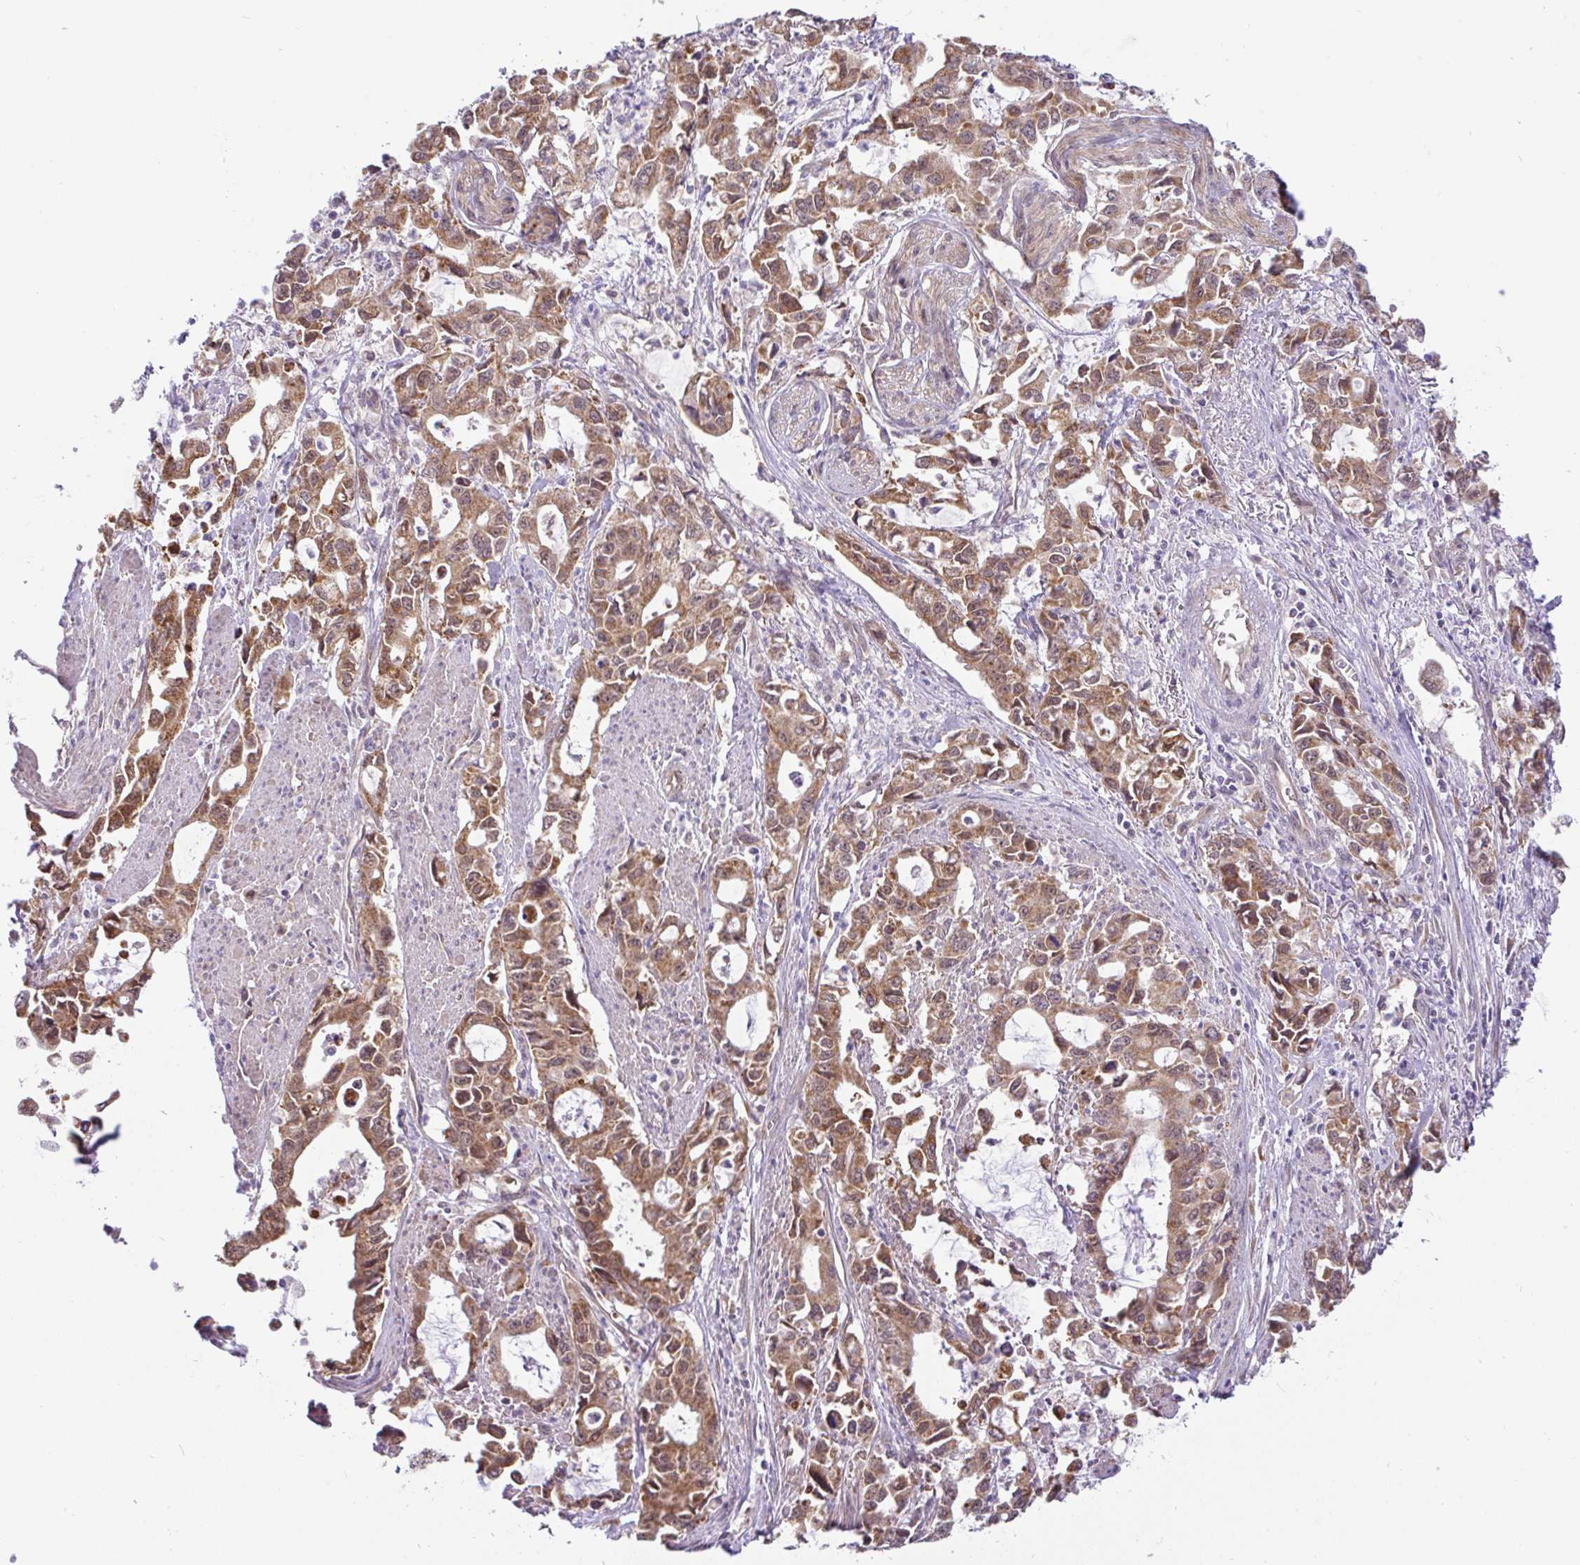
{"staining": {"intensity": "moderate", "quantity": ">75%", "location": "cytoplasmic/membranous"}, "tissue": "stomach cancer", "cell_type": "Tumor cells", "image_type": "cancer", "snomed": [{"axis": "morphology", "description": "Adenocarcinoma, NOS"}, {"axis": "topography", "description": "Stomach, upper"}], "caption": "The image shows staining of stomach adenocarcinoma, revealing moderate cytoplasmic/membranous protein positivity (brown color) within tumor cells. (DAB IHC with brightfield microscopy, high magnification).", "gene": "DLEU7", "patient": {"sex": "male", "age": 85}}